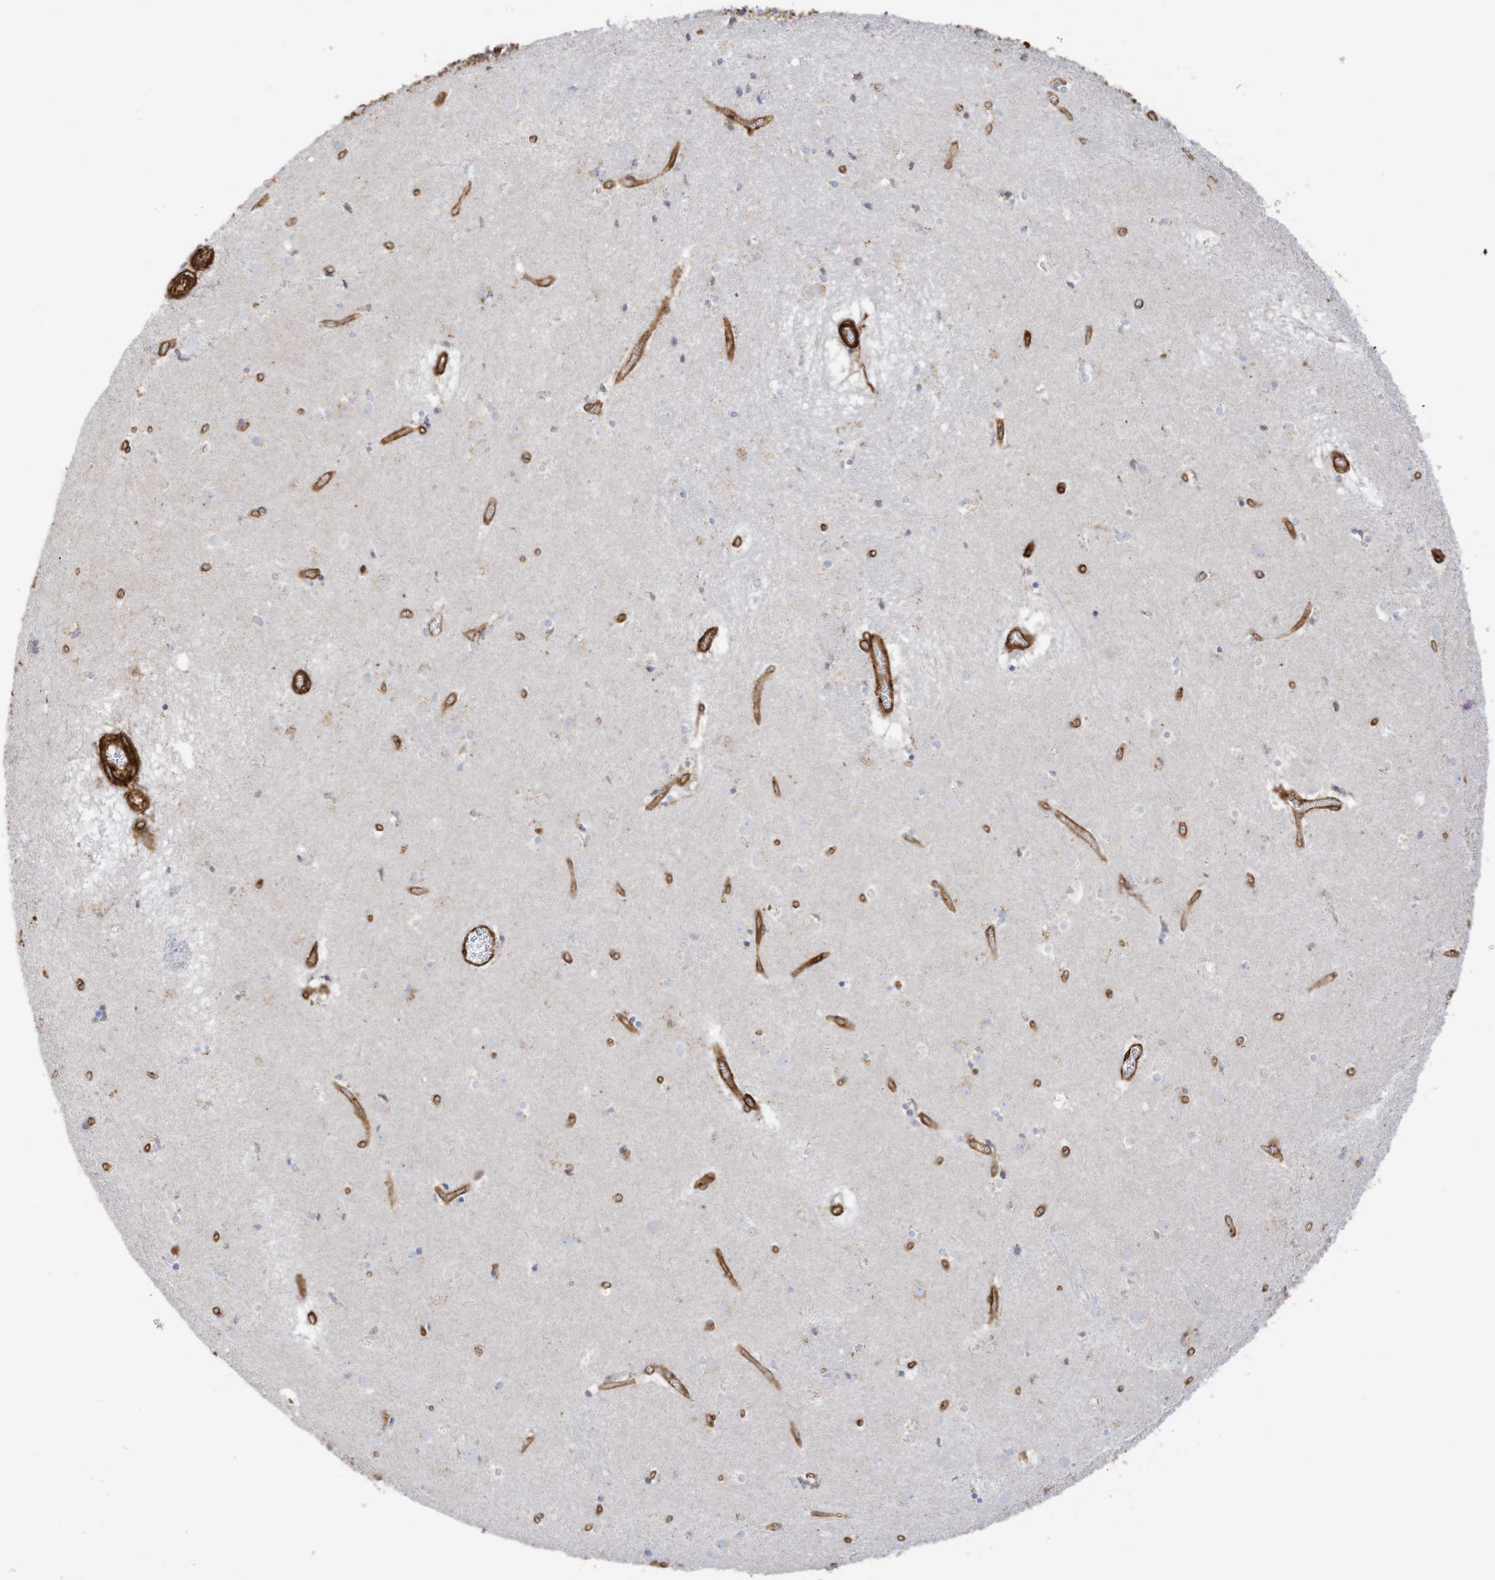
{"staining": {"intensity": "negative", "quantity": "none", "location": "none"}, "tissue": "caudate", "cell_type": "Glial cells", "image_type": "normal", "snomed": [{"axis": "morphology", "description": "Normal tissue, NOS"}, {"axis": "topography", "description": "Lateral ventricle wall"}], "caption": "This micrograph is of benign caudate stained with IHC to label a protein in brown with the nuclei are counter-stained blue. There is no staining in glial cells.", "gene": "ABCB7", "patient": {"sex": "male", "age": 70}}